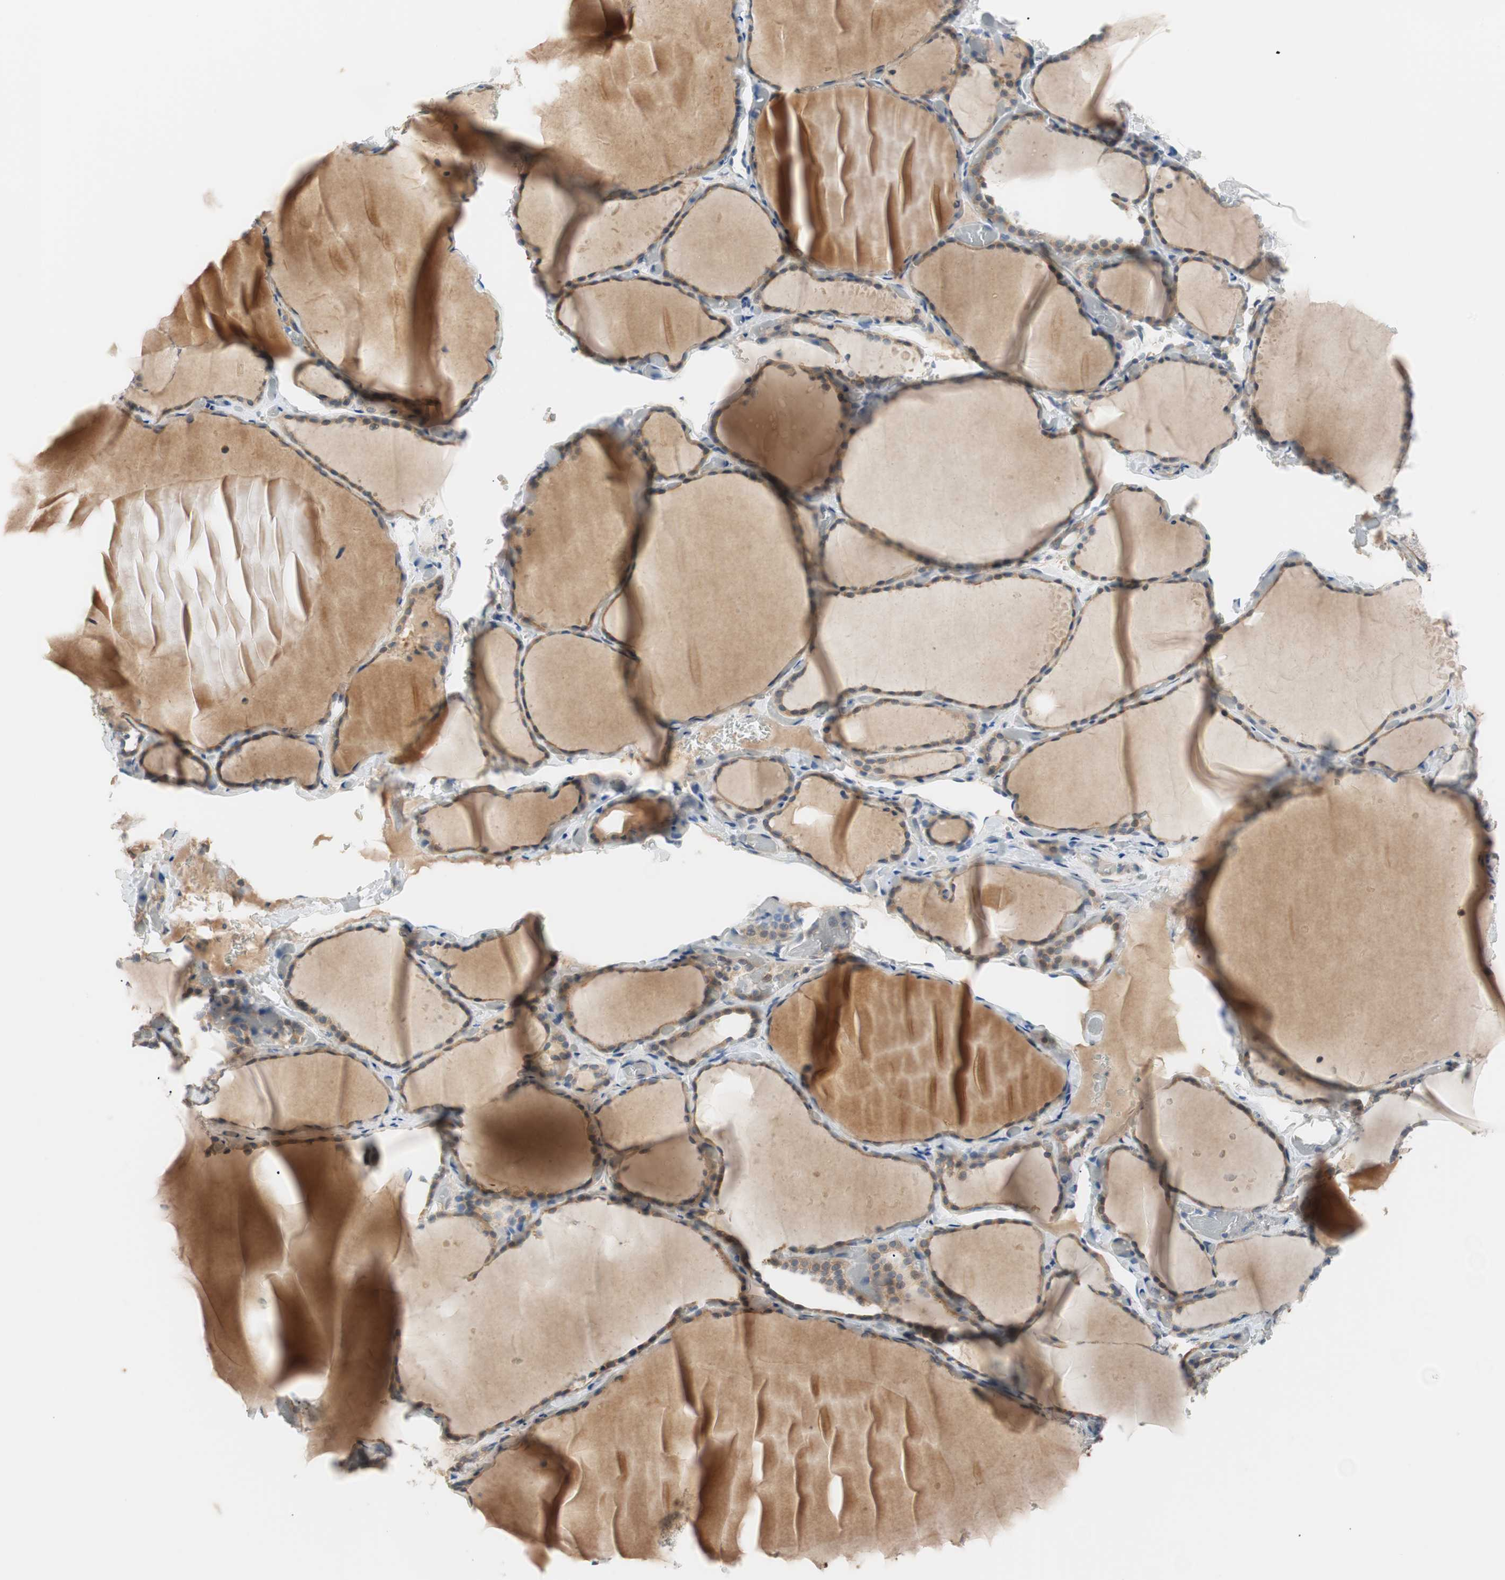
{"staining": {"intensity": "moderate", "quantity": ">75%", "location": "cytoplasmic/membranous"}, "tissue": "thyroid gland", "cell_type": "Glandular cells", "image_type": "normal", "snomed": [{"axis": "morphology", "description": "Normal tissue, NOS"}, {"axis": "topography", "description": "Thyroid gland"}], "caption": "High-power microscopy captured an immunohistochemistry micrograph of benign thyroid gland, revealing moderate cytoplasmic/membranous expression in approximately >75% of glandular cells.", "gene": "FADS2", "patient": {"sex": "female", "age": 22}}